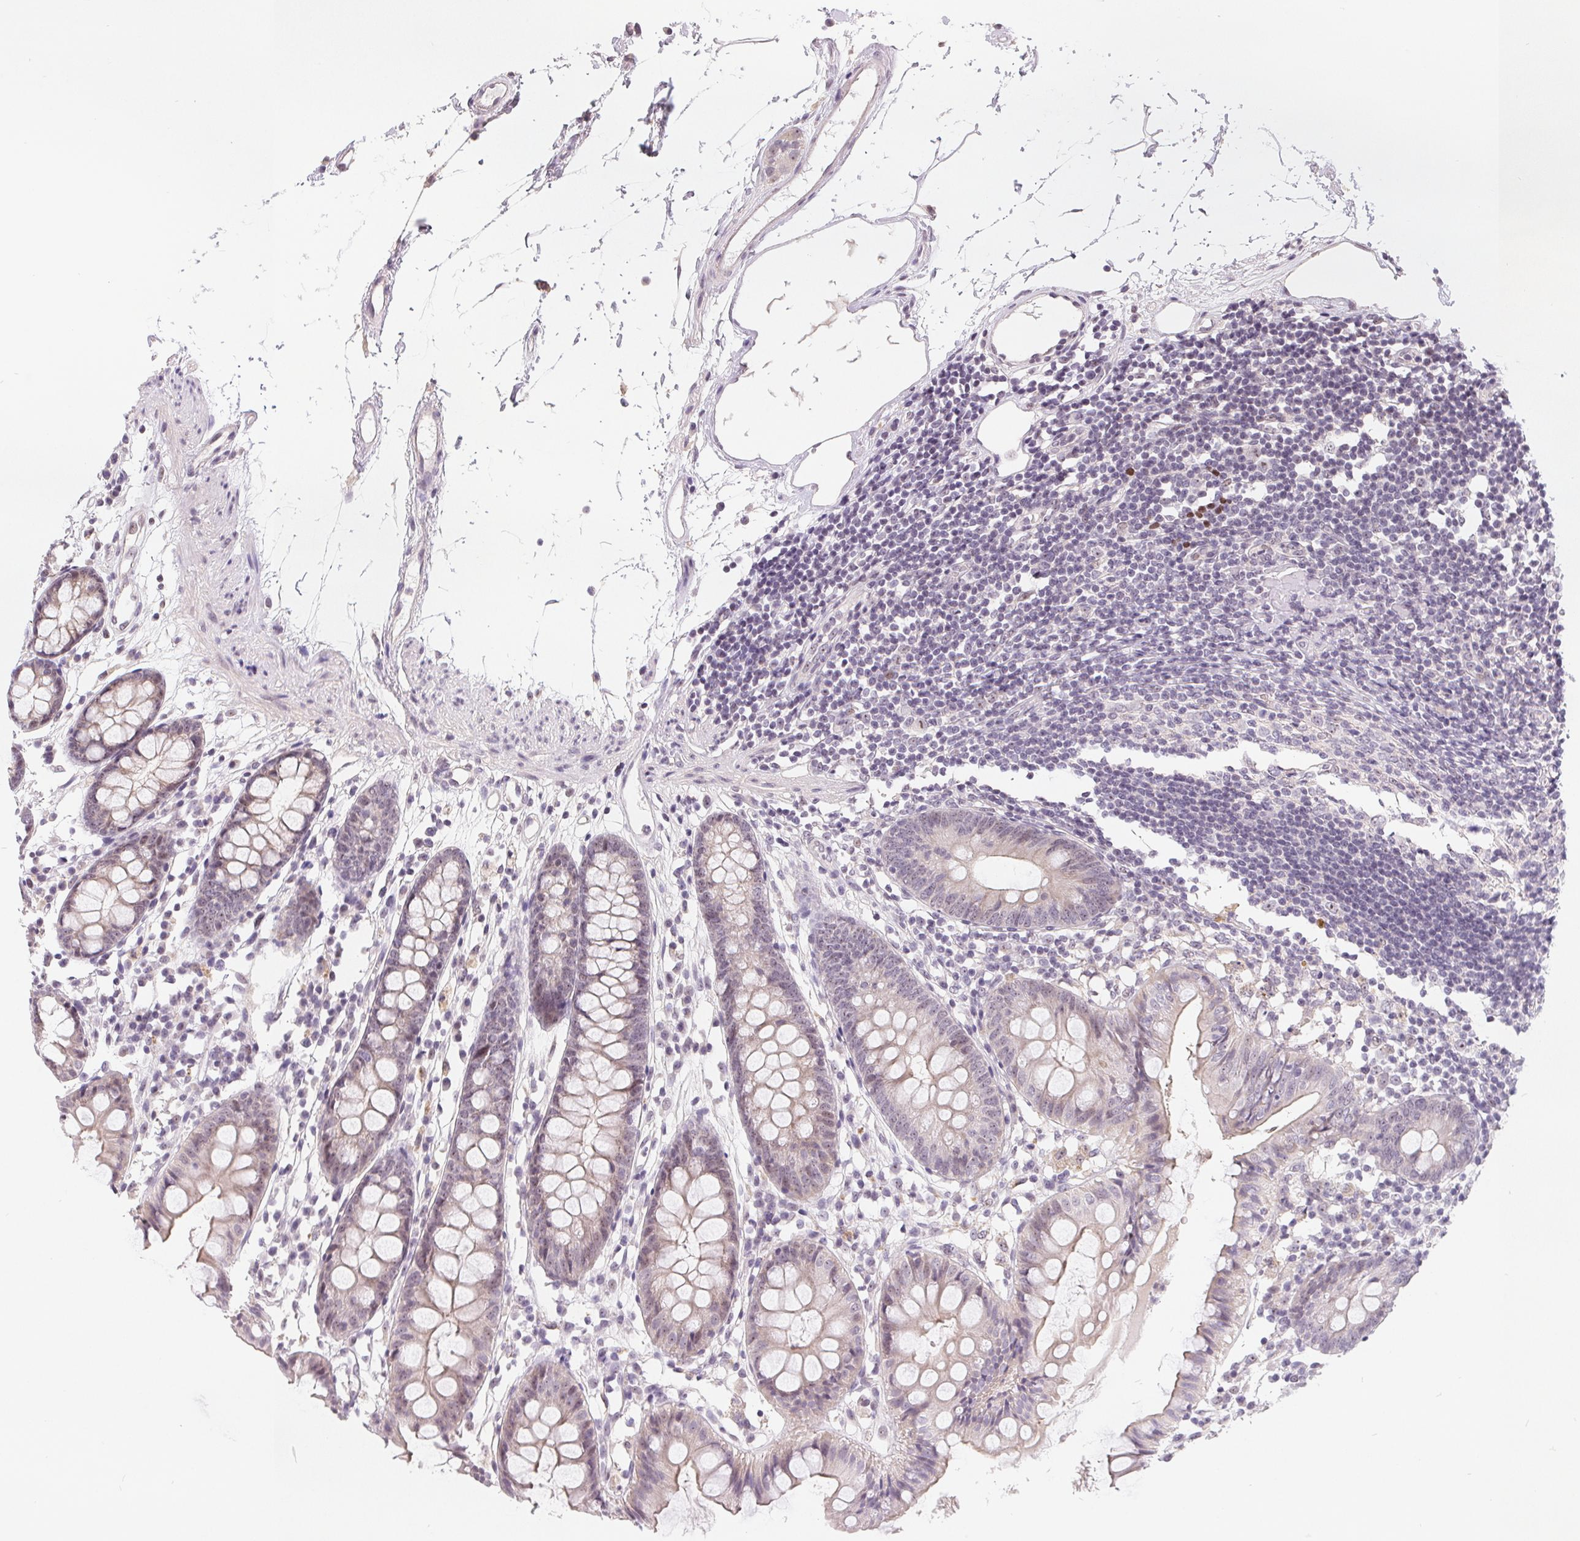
{"staining": {"intensity": "negative", "quantity": "none", "location": "none"}, "tissue": "colon", "cell_type": "Endothelial cells", "image_type": "normal", "snomed": [{"axis": "morphology", "description": "Normal tissue, NOS"}, {"axis": "topography", "description": "Colon"}], "caption": "This is a micrograph of immunohistochemistry staining of benign colon, which shows no expression in endothelial cells.", "gene": "LCA5L", "patient": {"sex": "female", "age": 84}}